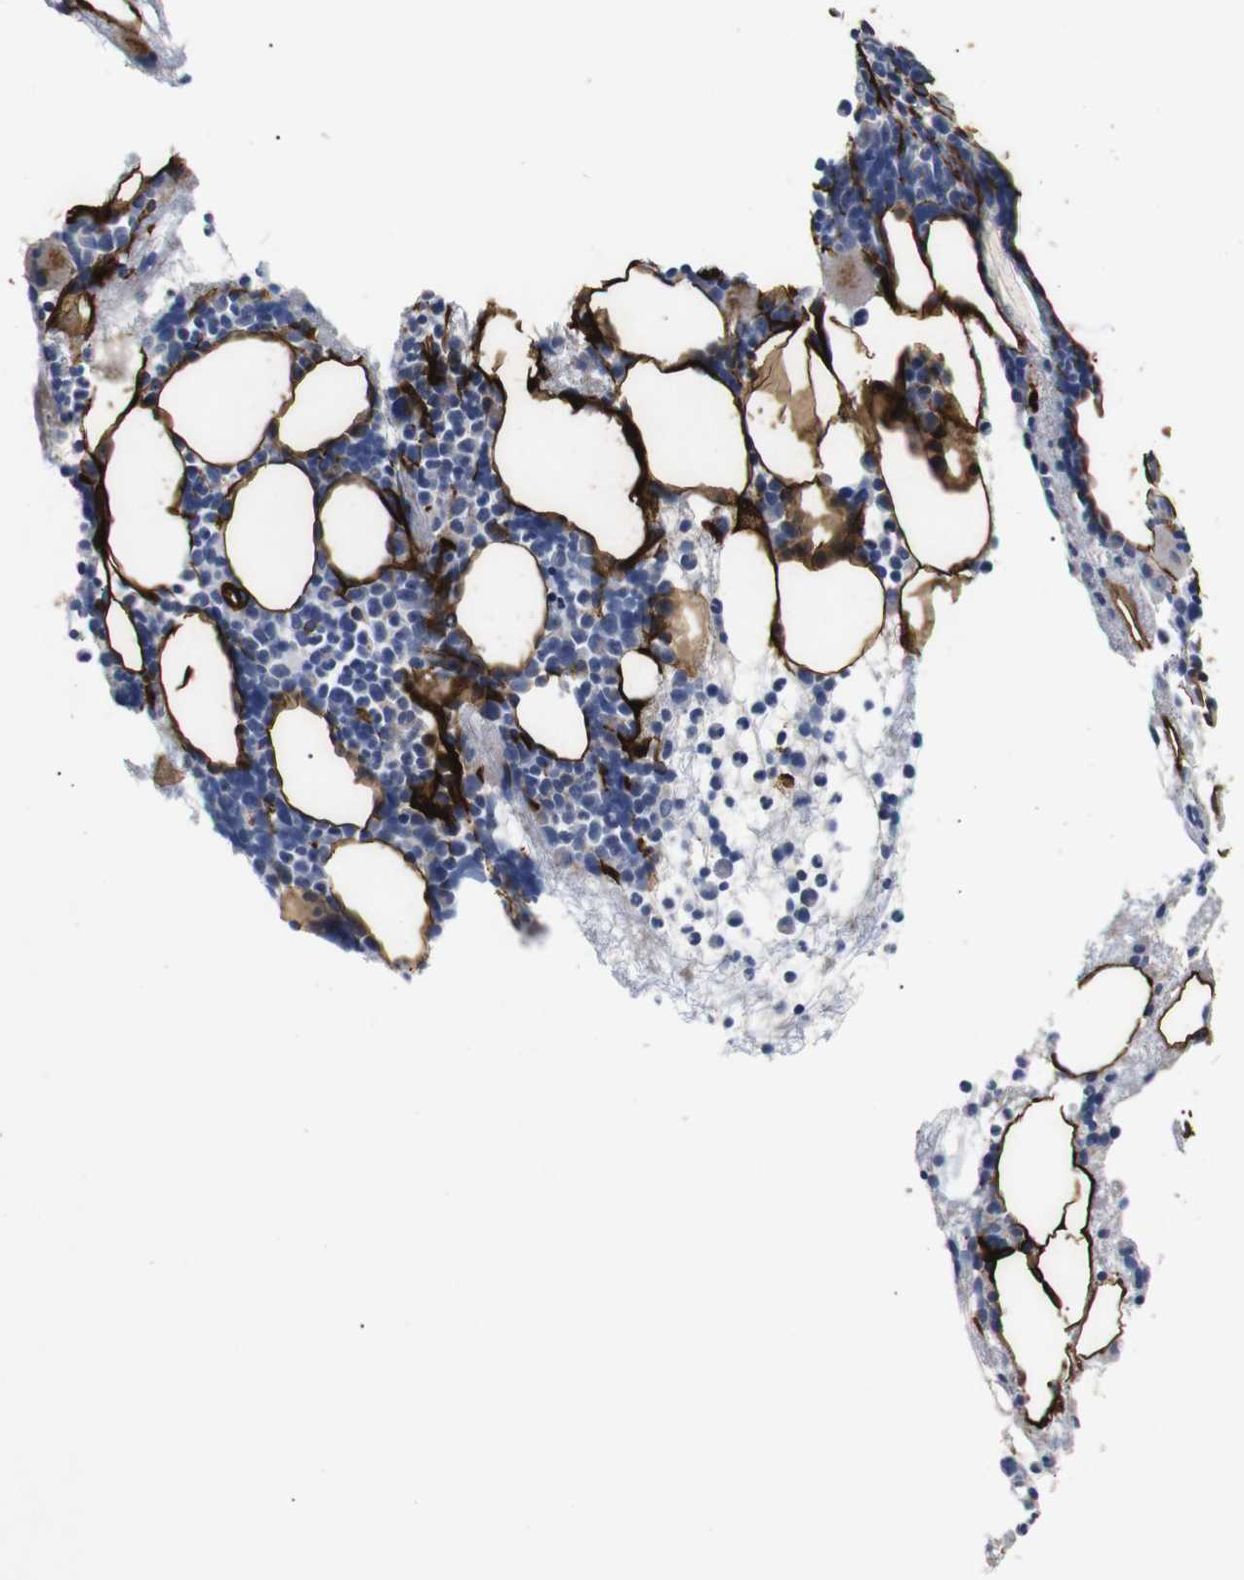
{"staining": {"intensity": "negative", "quantity": "none", "location": "none"}, "tissue": "bone marrow", "cell_type": "Hematopoietic cells", "image_type": "normal", "snomed": [{"axis": "morphology", "description": "Normal tissue, NOS"}, {"axis": "morphology", "description": "Inflammation, NOS"}, {"axis": "topography", "description": "Bone marrow"}], "caption": "The image displays no significant positivity in hematopoietic cells of bone marrow. The staining was performed using DAB to visualize the protein expression in brown, while the nuclei were stained in blue with hematoxylin (Magnification: 20x).", "gene": "CAV2", "patient": {"sex": "female", "age": 76}}